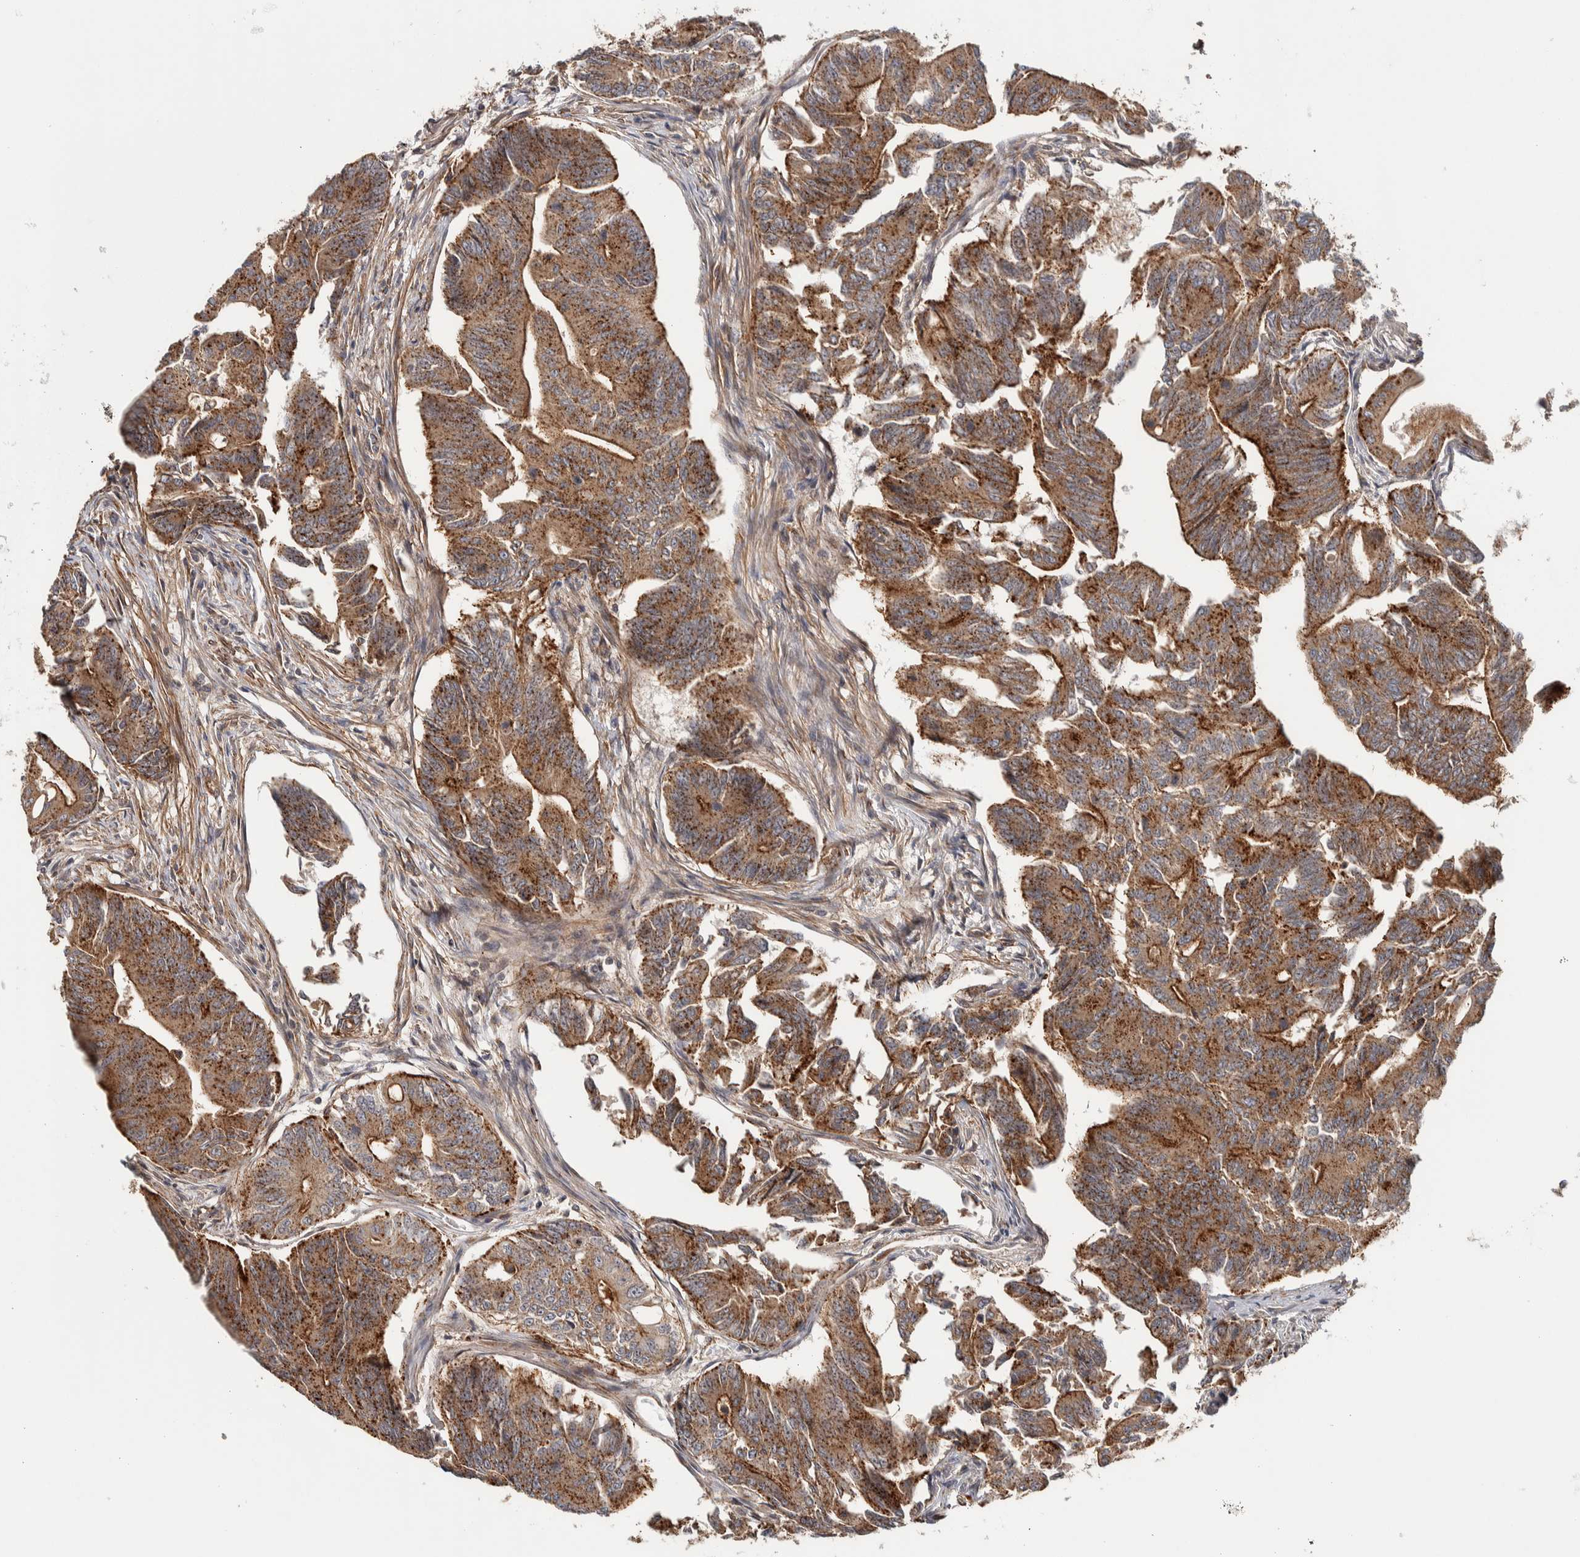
{"staining": {"intensity": "strong", "quantity": "25%-75%", "location": "cytoplasmic/membranous"}, "tissue": "colorectal cancer", "cell_type": "Tumor cells", "image_type": "cancer", "snomed": [{"axis": "morphology", "description": "Adenoma, NOS"}, {"axis": "morphology", "description": "Adenocarcinoma, NOS"}, {"axis": "topography", "description": "Colon"}], "caption": "Adenocarcinoma (colorectal) tissue reveals strong cytoplasmic/membranous positivity in about 25%-75% of tumor cells, visualized by immunohistochemistry.", "gene": "CHMP4C", "patient": {"sex": "male", "age": 79}}